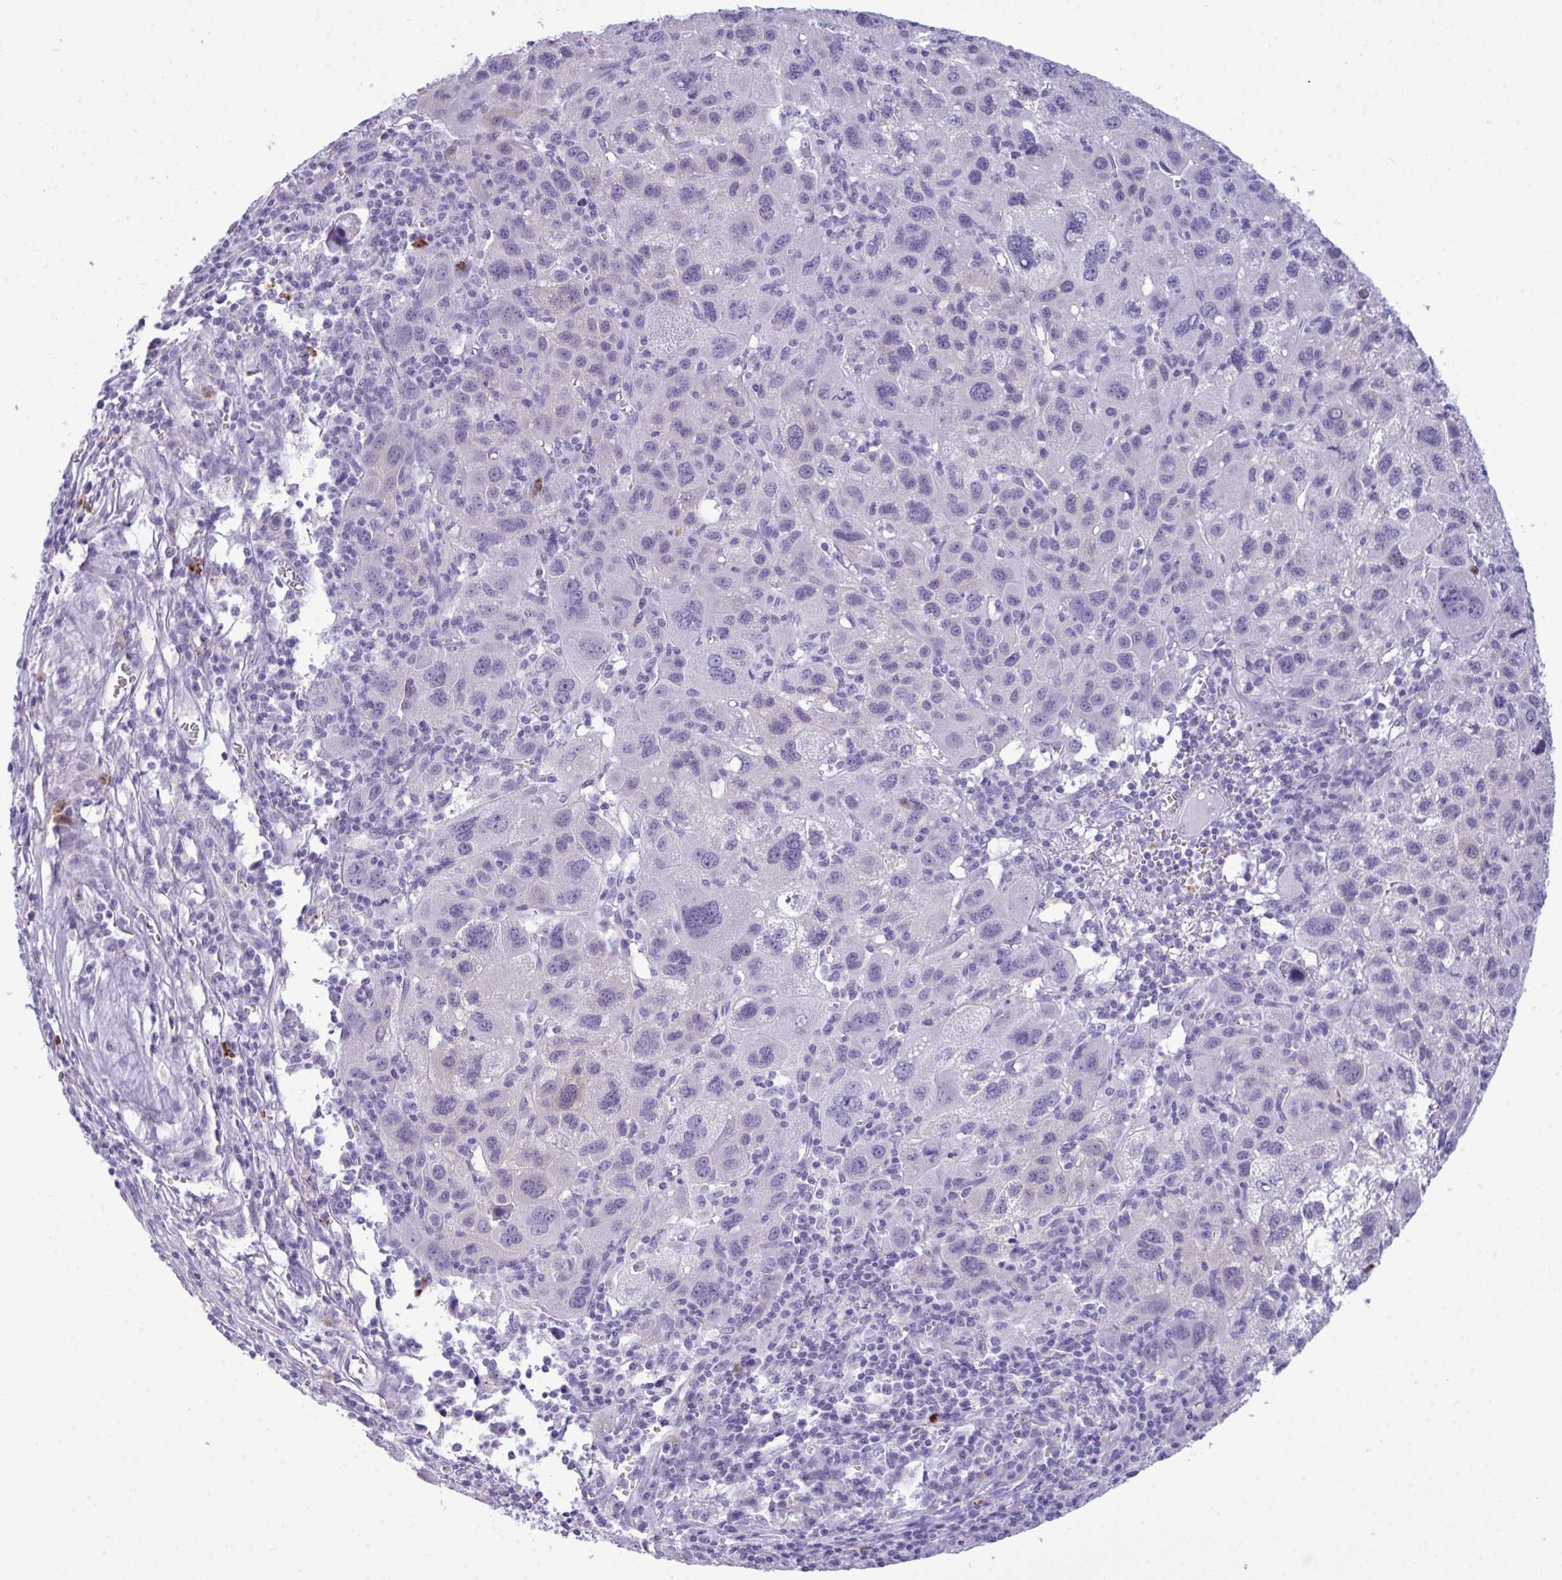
{"staining": {"intensity": "negative", "quantity": "none", "location": "none"}, "tissue": "liver cancer", "cell_type": "Tumor cells", "image_type": "cancer", "snomed": [{"axis": "morphology", "description": "Carcinoma, Hepatocellular, NOS"}, {"axis": "topography", "description": "Liver"}], "caption": "Tumor cells are negative for brown protein staining in hepatocellular carcinoma (liver).", "gene": "ARHGAP42", "patient": {"sex": "female", "age": 77}}